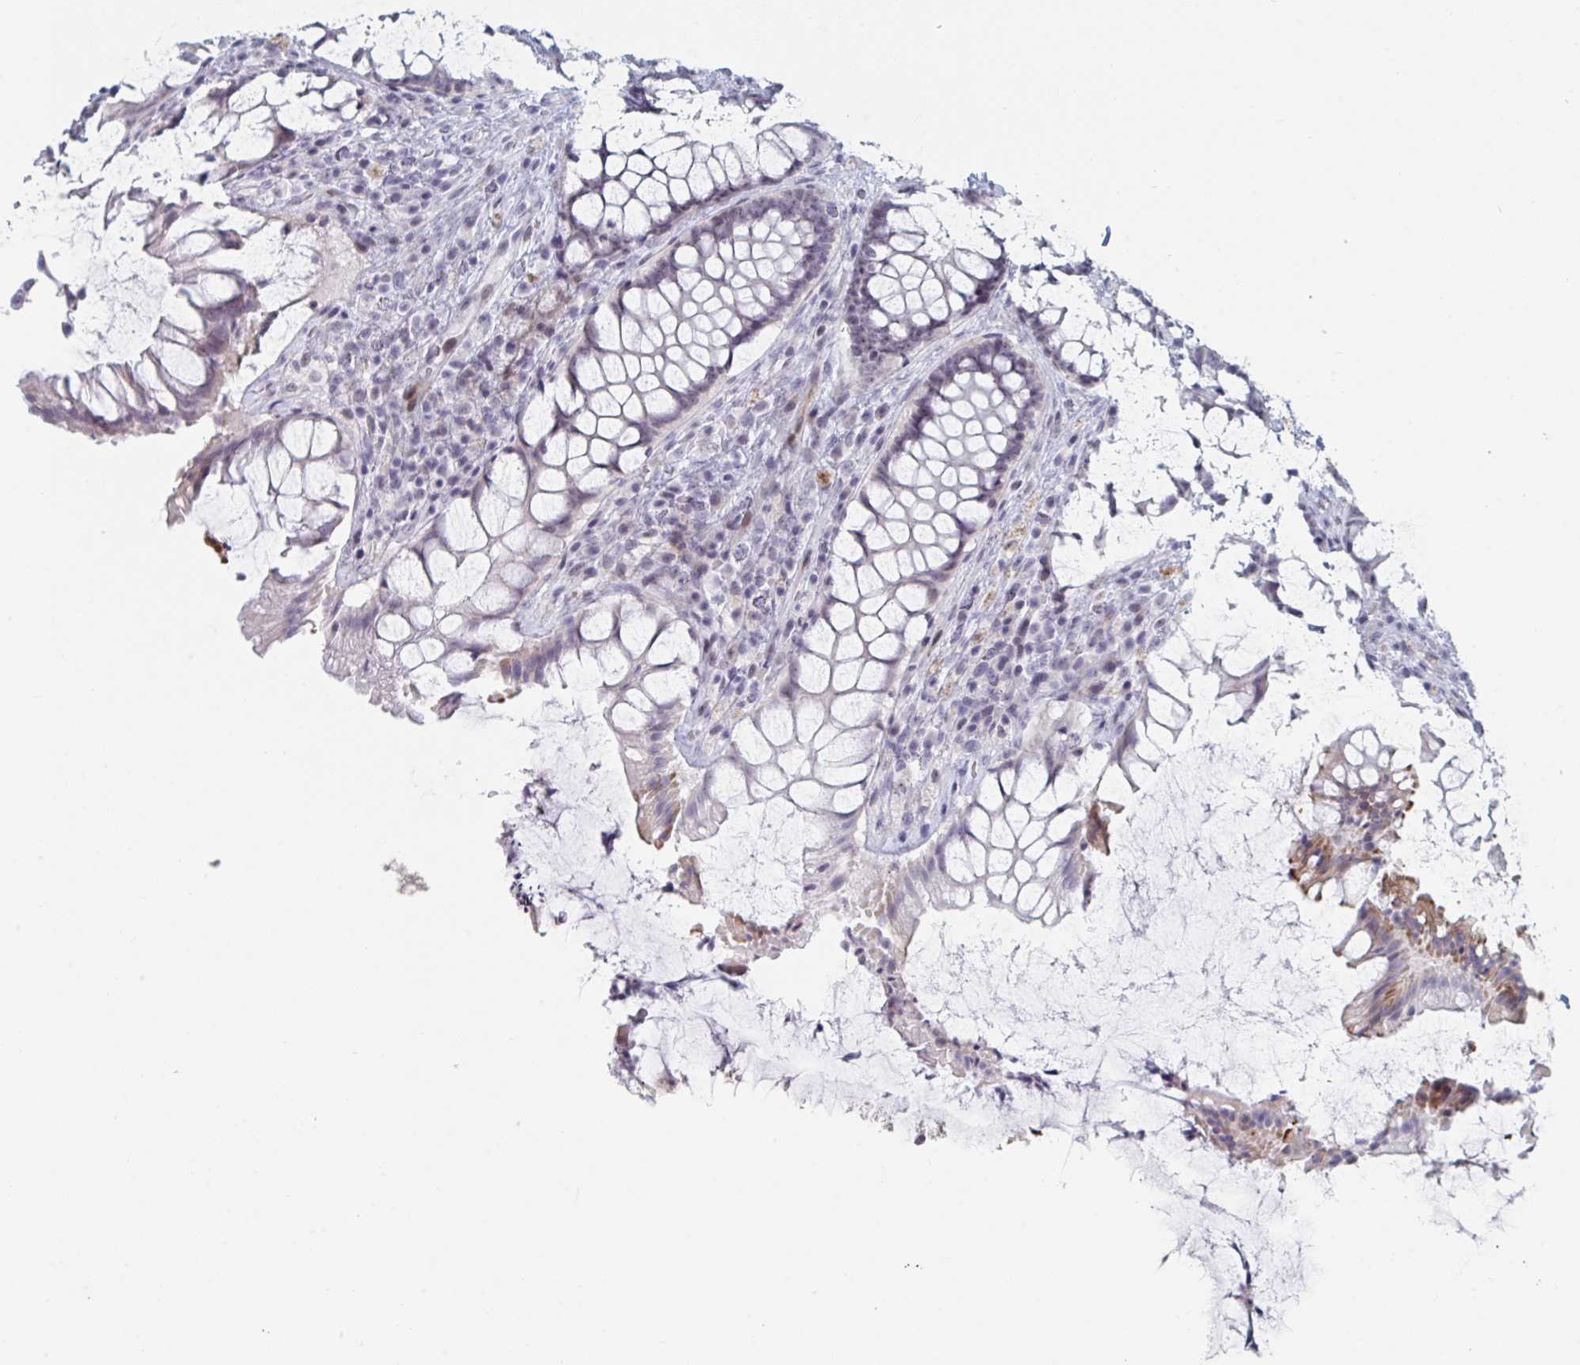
{"staining": {"intensity": "weak", "quantity": "25%-75%", "location": "nuclear"}, "tissue": "rectum", "cell_type": "Glandular cells", "image_type": "normal", "snomed": [{"axis": "morphology", "description": "Normal tissue, NOS"}, {"axis": "topography", "description": "Rectum"}], "caption": "High-magnification brightfield microscopy of benign rectum stained with DAB (brown) and counterstained with hematoxylin (blue). glandular cells exhibit weak nuclear expression is appreciated in approximately25%-75% of cells.", "gene": "NR1H2", "patient": {"sex": "female", "age": 58}}